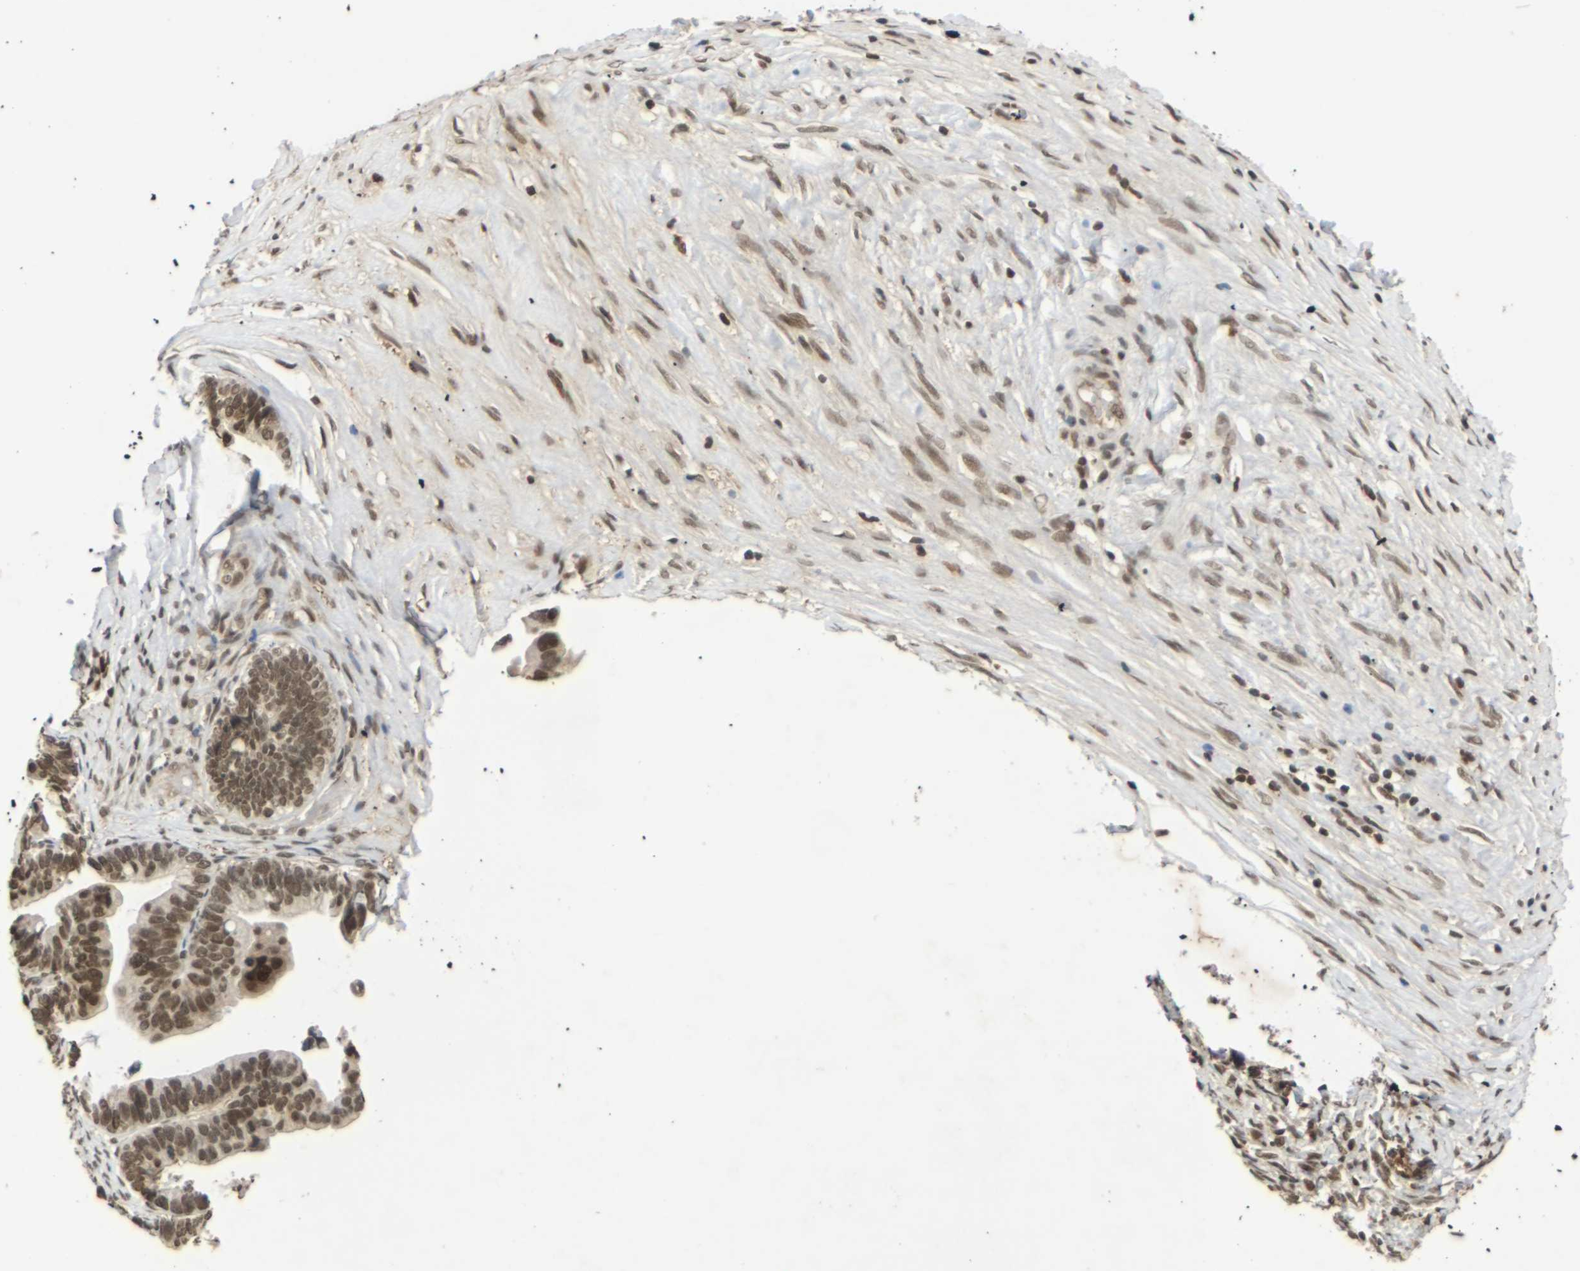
{"staining": {"intensity": "moderate", "quantity": ">75%", "location": "nuclear"}, "tissue": "ovarian cancer", "cell_type": "Tumor cells", "image_type": "cancer", "snomed": [{"axis": "morphology", "description": "Cystadenocarcinoma, serous, NOS"}, {"axis": "topography", "description": "Ovary"}], "caption": "Ovarian cancer (serous cystadenocarcinoma) stained for a protein displays moderate nuclear positivity in tumor cells.", "gene": "NELFA", "patient": {"sex": "female", "age": 56}}